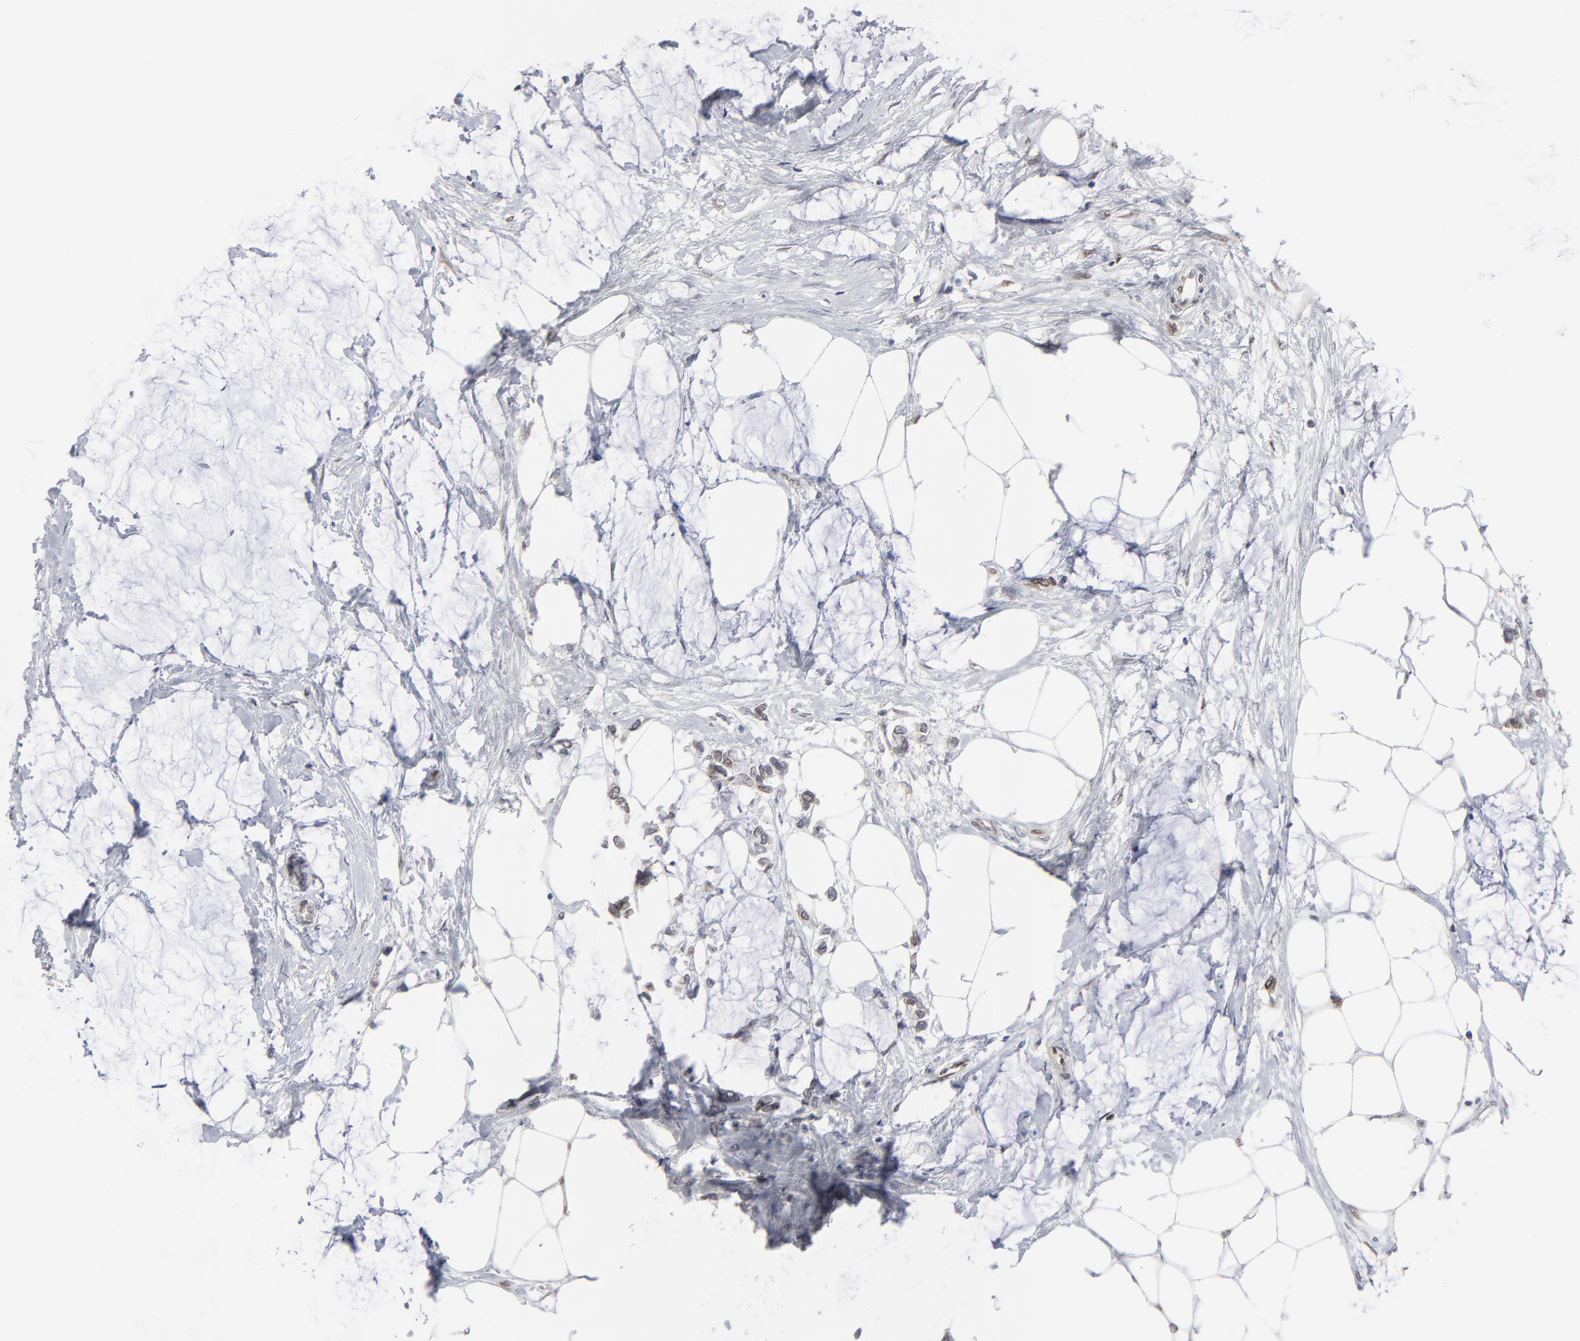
{"staining": {"intensity": "weak", "quantity": ">75%", "location": "cytoplasmic/membranous,nuclear"}, "tissue": "colorectal cancer", "cell_type": "Tumor cells", "image_type": "cancer", "snomed": [{"axis": "morphology", "description": "Normal tissue, NOS"}, {"axis": "morphology", "description": "Adenocarcinoma, NOS"}, {"axis": "topography", "description": "Colon"}, {"axis": "topography", "description": "Peripheral nerve tissue"}], "caption": "Colorectal cancer stained for a protein reveals weak cytoplasmic/membranous and nuclear positivity in tumor cells. The staining is performed using DAB (3,3'-diaminobenzidine) brown chromogen to label protein expression. The nuclei are counter-stained blue using hematoxylin.", "gene": "SYNE2", "patient": {"sex": "male", "age": 14}}